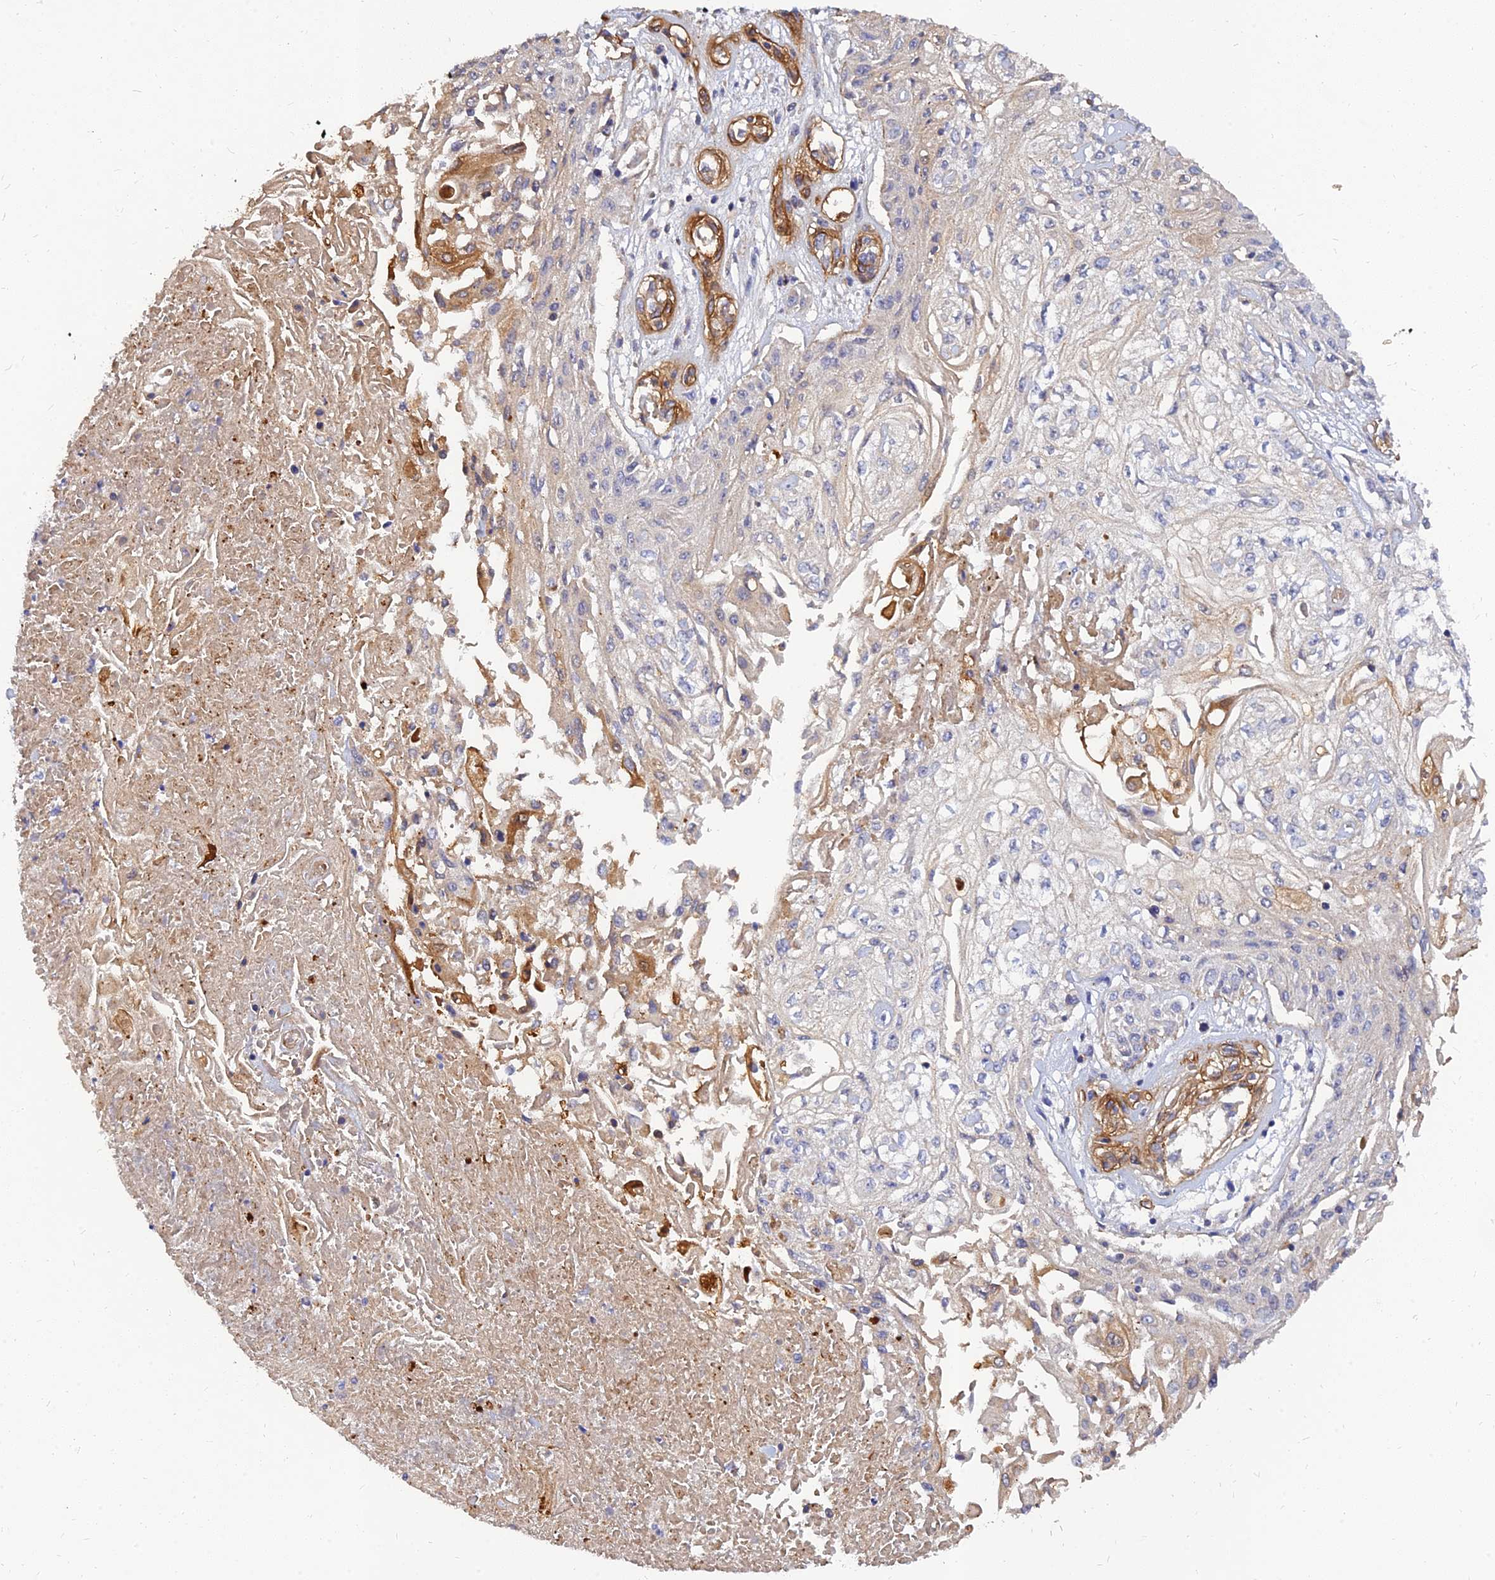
{"staining": {"intensity": "negative", "quantity": "none", "location": "none"}, "tissue": "skin cancer", "cell_type": "Tumor cells", "image_type": "cancer", "snomed": [{"axis": "morphology", "description": "Squamous cell carcinoma, NOS"}, {"axis": "morphology", "description": "Squamous cell carcinoma, metastatic, NOS"}, {"axis": "topography", "description": "Skin"}, {"axis": "topography", "description": "Lymph node"}], "caption": "Skin cancer (squamous cell carcinoma) was stained to show a protein in brown. There is no significant staining in tumor cells. The staining was performed using DAB to visualize the protein expression in brown, while the nuclei were stained in blue with hematoxylin (Magnification: 20x).", "gene": "MRPL35", "patient": {"sex": "male", "age": 75}}